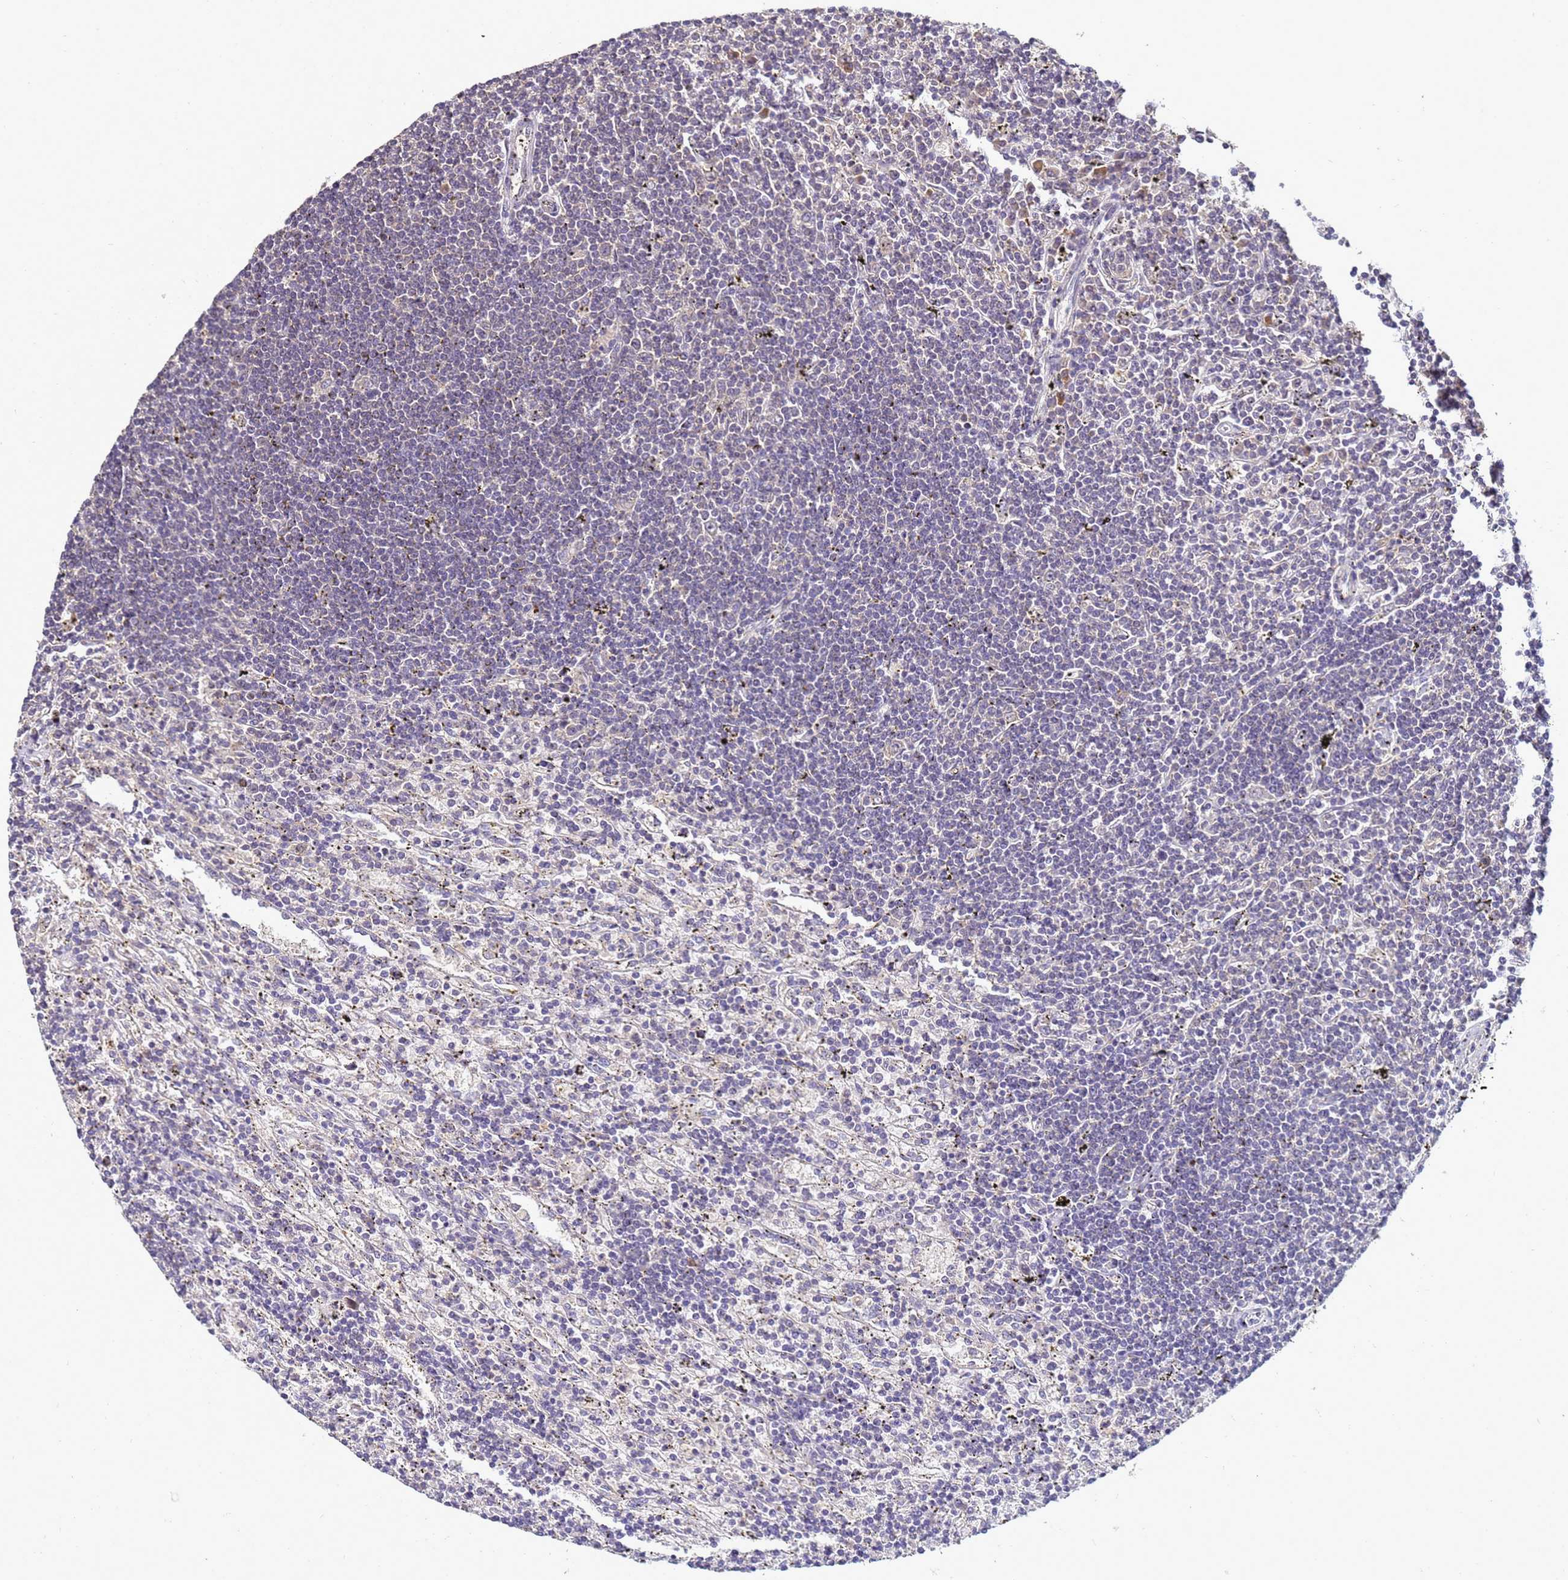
{"staining": {"intensity": "negative", "quantity": "none", "location": "none"}, "tissue": "lymphoma", "cell_type": "Tumor cells", "image_type": "cancer", "snomed": [{"axis": "morphology", "description": "Malignant lymphoma, non-Hodgkin's type, Low grade"}, {"axis": "topography", "description": "Spleen"}], "caption": "IHC histopathology image of malignant lymphoma, non-Hodgkin's type (low-grade) stained for a protein (brown), which demonstrates no expression in tumor cells.", "gene": "ANKRD17", "patient": {"sex": "male", "age": 76}}